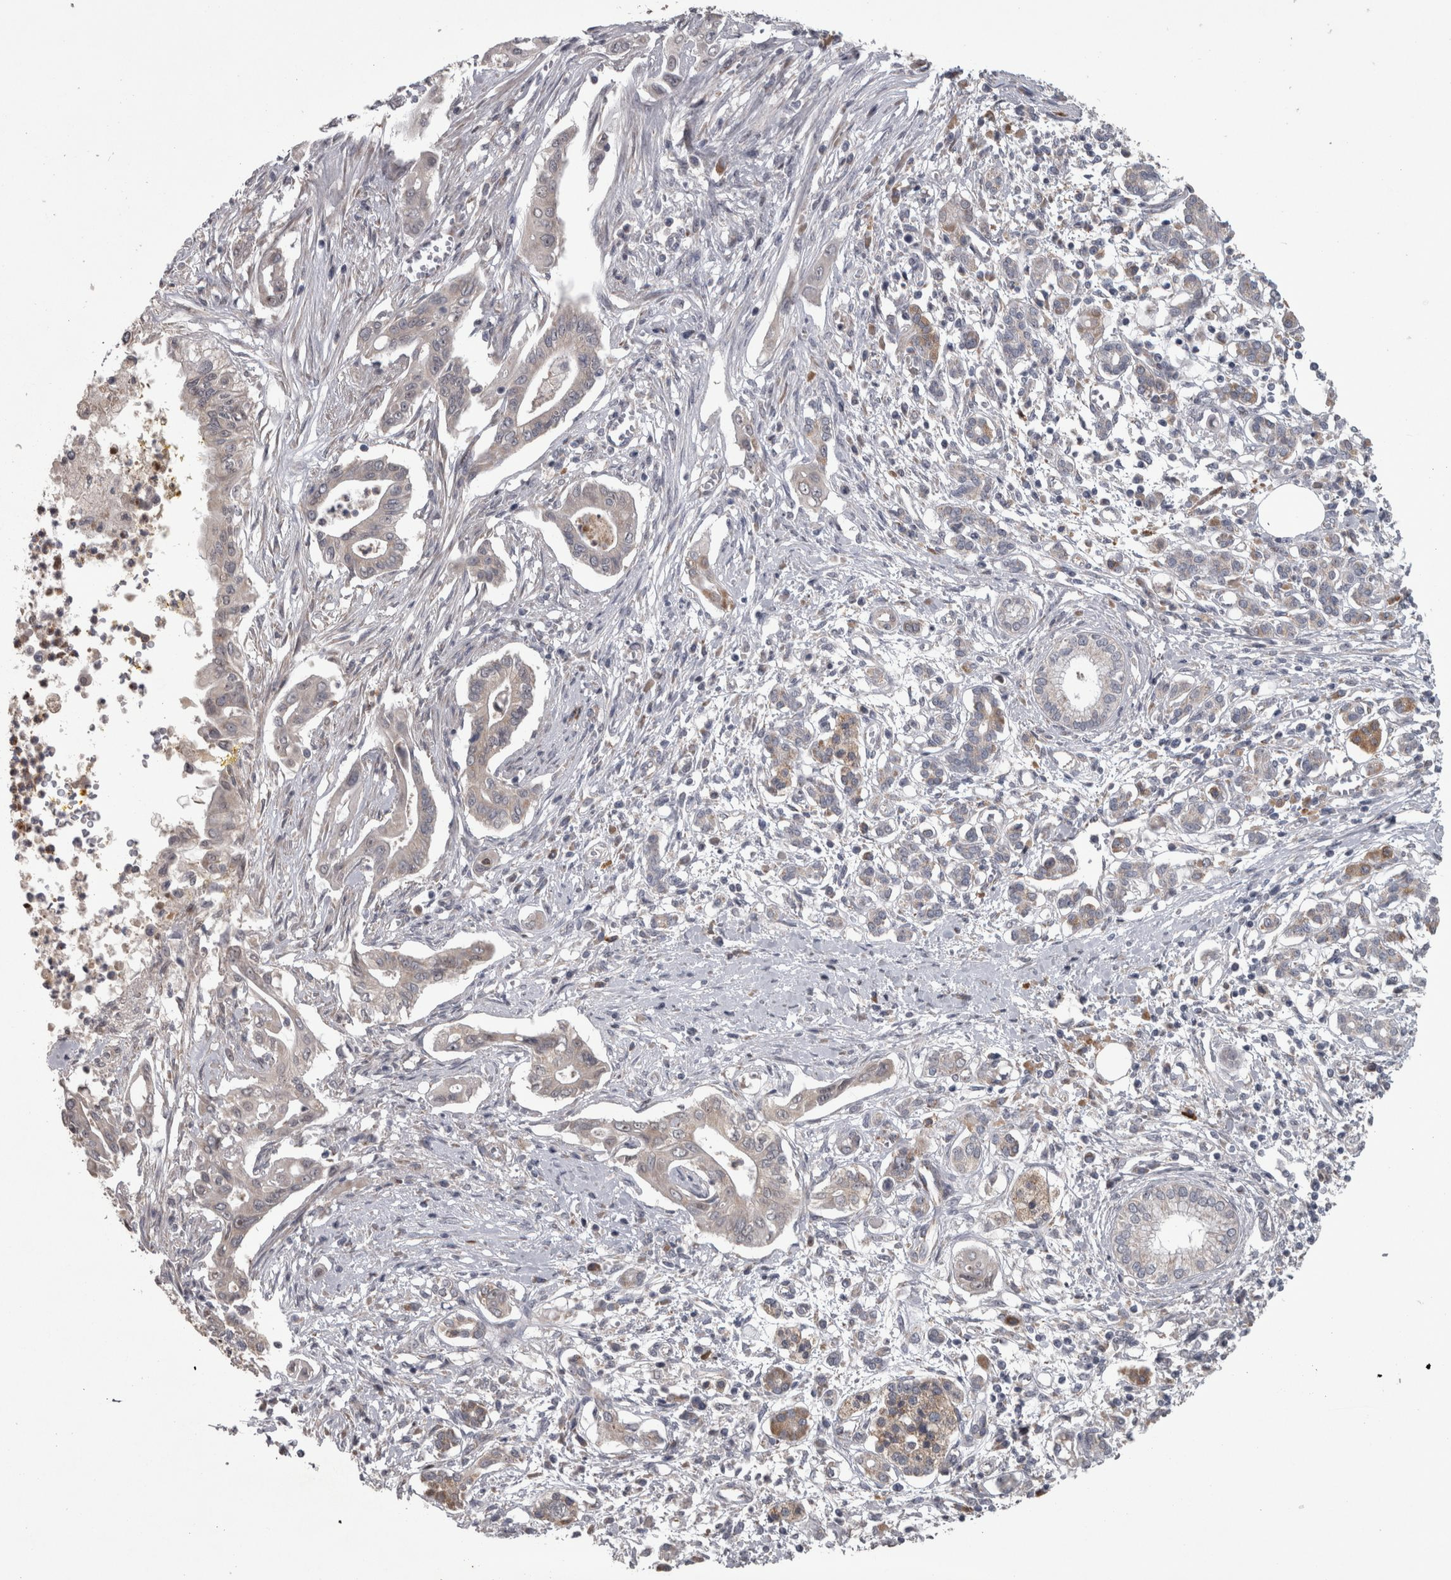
{"staining": {"intensity": "negative", "quantity": "none", "location": "none"}, "tissue": "pancreatic cancer", "cell_type": "Tumor cells", "image_type": "cancer", "snomed": [{"axis": "morphology", "description": "Adenocarcinoma, NOS"}, {"axis": "topography", "description": "Pancreas"}], "caption": "Tumor cells show no significant protein positivity in pancreatic adenocarcinoma.", "gene": "DBT", "patient": {"sex": "male", "age": 58}}